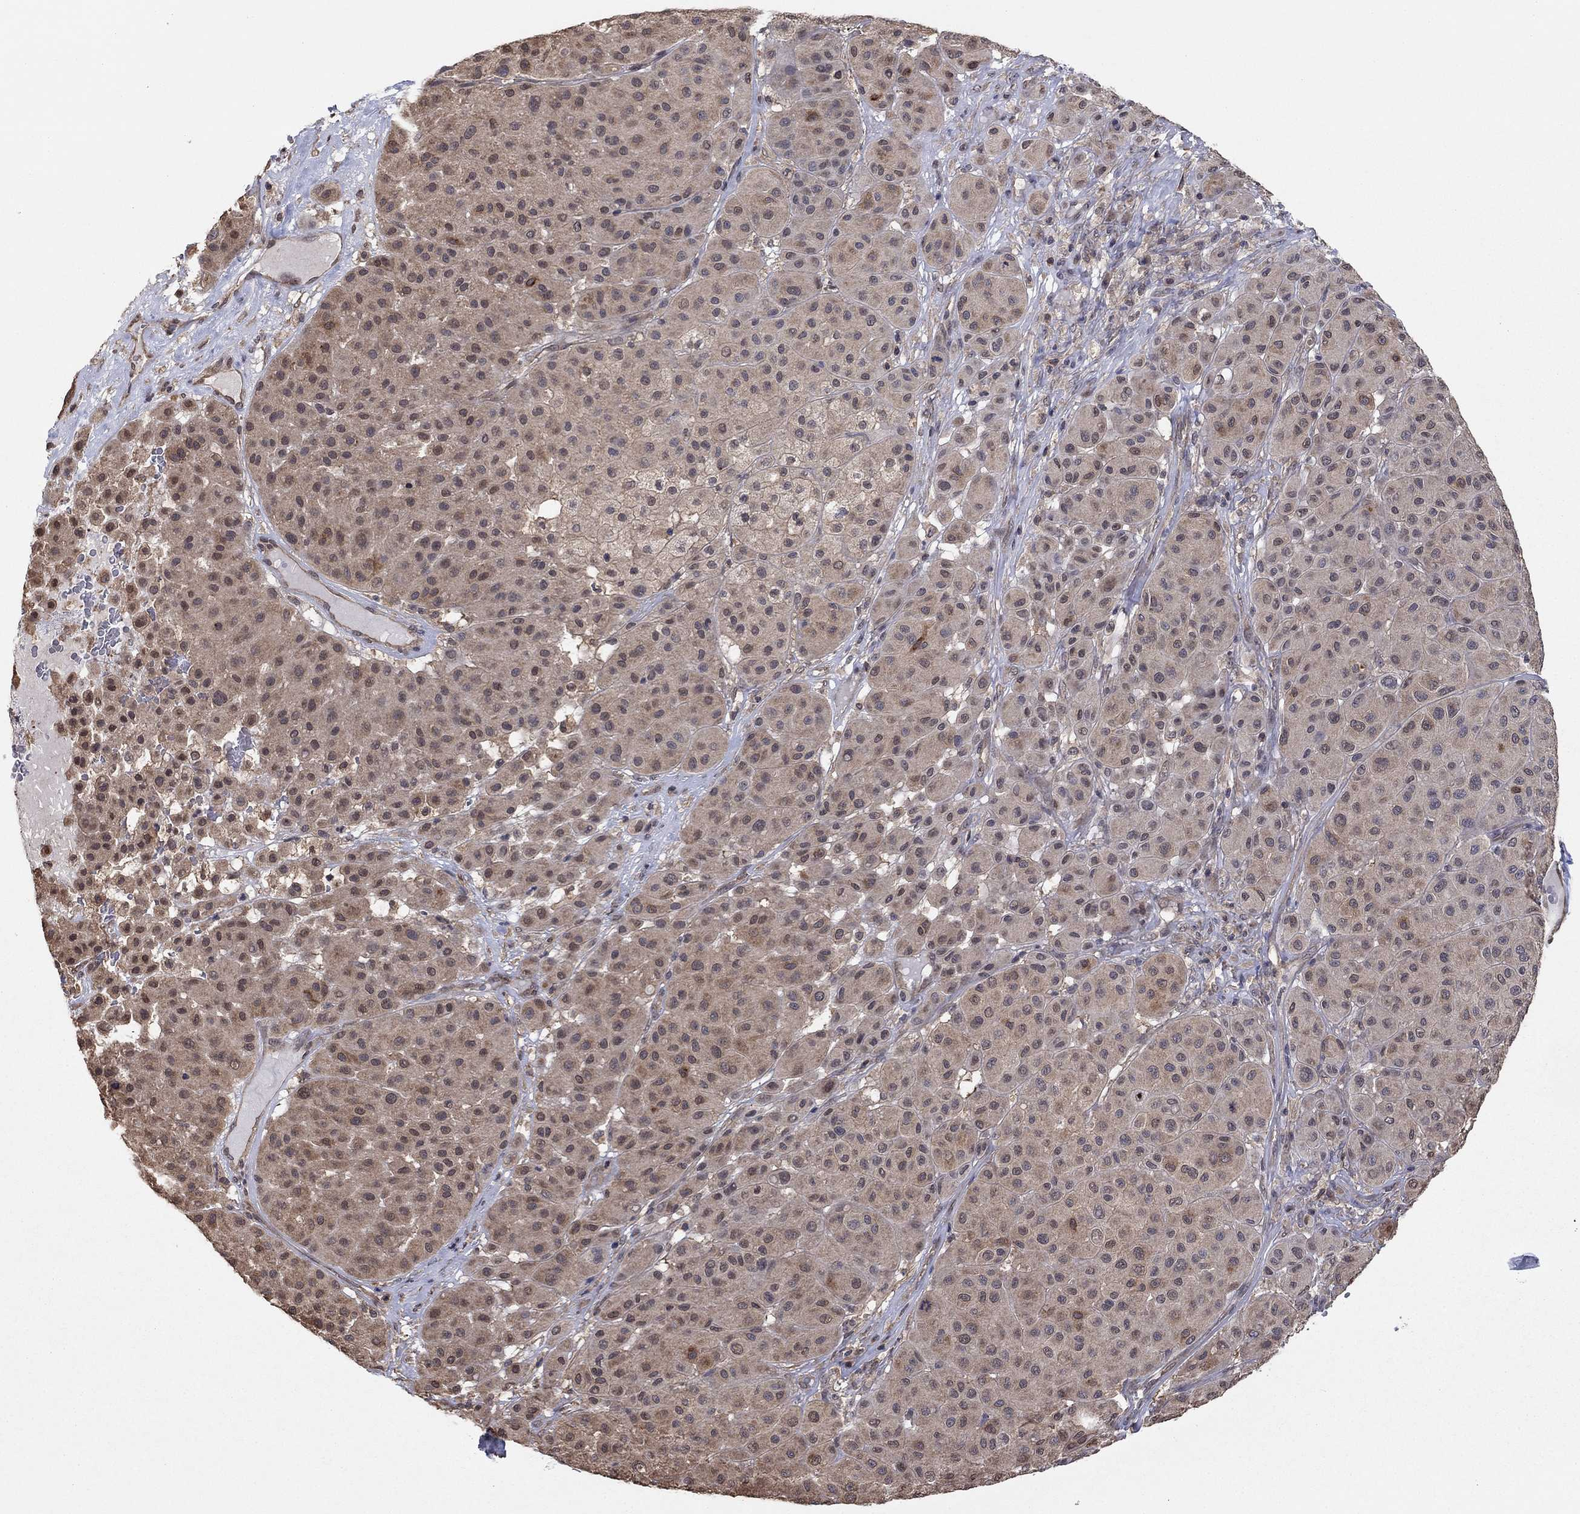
{"staining": {"intensity": "weak", "quantity": "<25%", "location": "cytoplasmic/membranous"}, "tissue": "melanoma", "cell_type": "Tumor cells", "image_type": "cancer", "snomed": [{"axis": "morphology", "description": "Malignant melanoma, Metastatic site"}, {"axis": "topography", "description": "Smooth muscle"}], "caption": "Tumor cells show no significant expression in malignant melanoma (metastatic site).", "gene": "RNF114", "patient": {"sex": "male", "age": 41}}